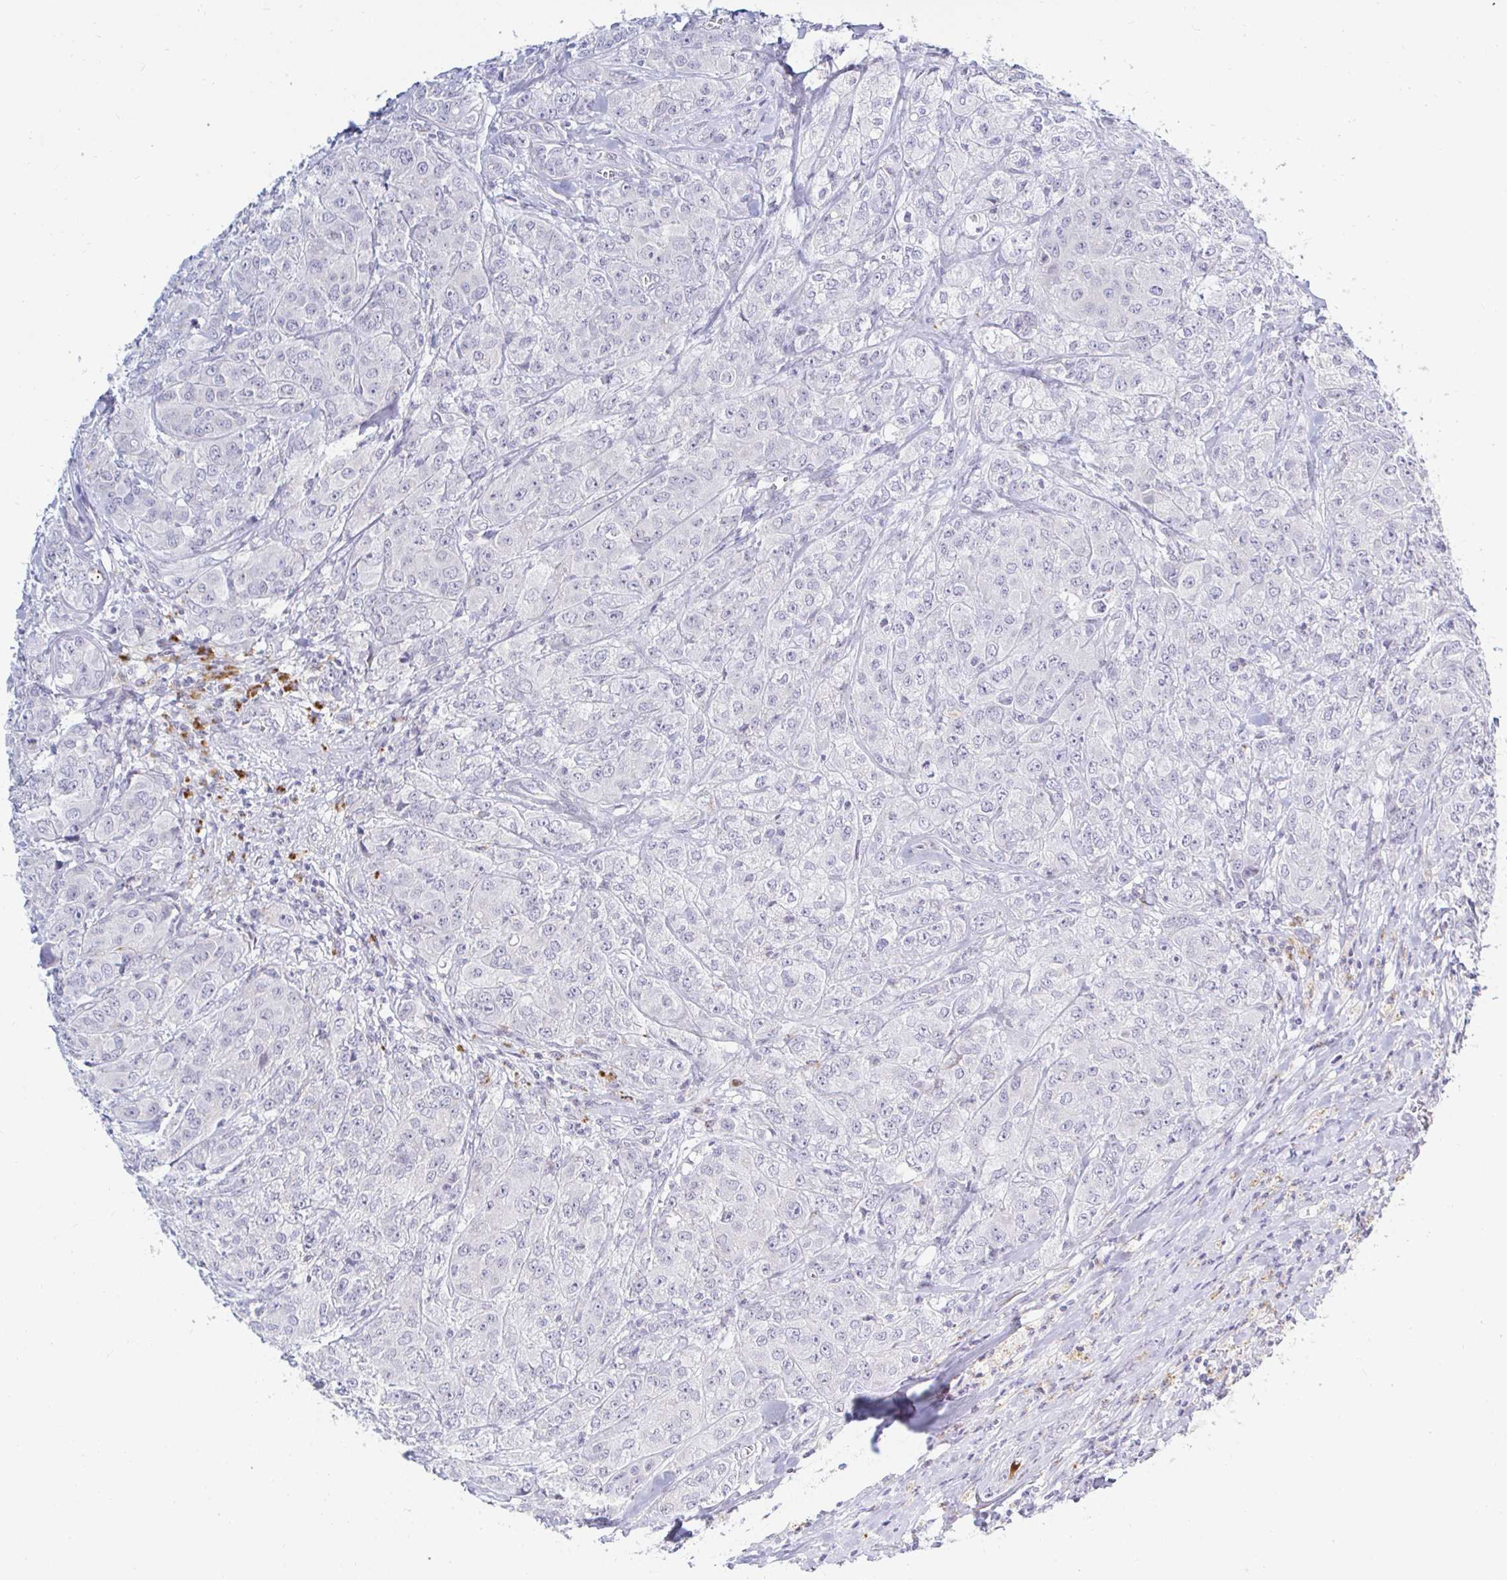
{"staining": {"intensity": "negative", "quantity": "none", "location": "none"}, "tissue": "breast cancer", "cell_type": "Tumor cells", "image_type": "cancer", "snomed": [{"axis": "morphology", "description": "Normal tissue, NOS"}, {"axis": "morphology", "description": "Duct carcinoma"}, {"axis": "topography", "description": "Breast"}], "caption": "This is a photomicrograph of IHC staining of breast invasive ductal carcinoma, which shows no expression in tumor cells.", "gene": "OR51D1", "patient": {"sex": "female", "age": 43}}